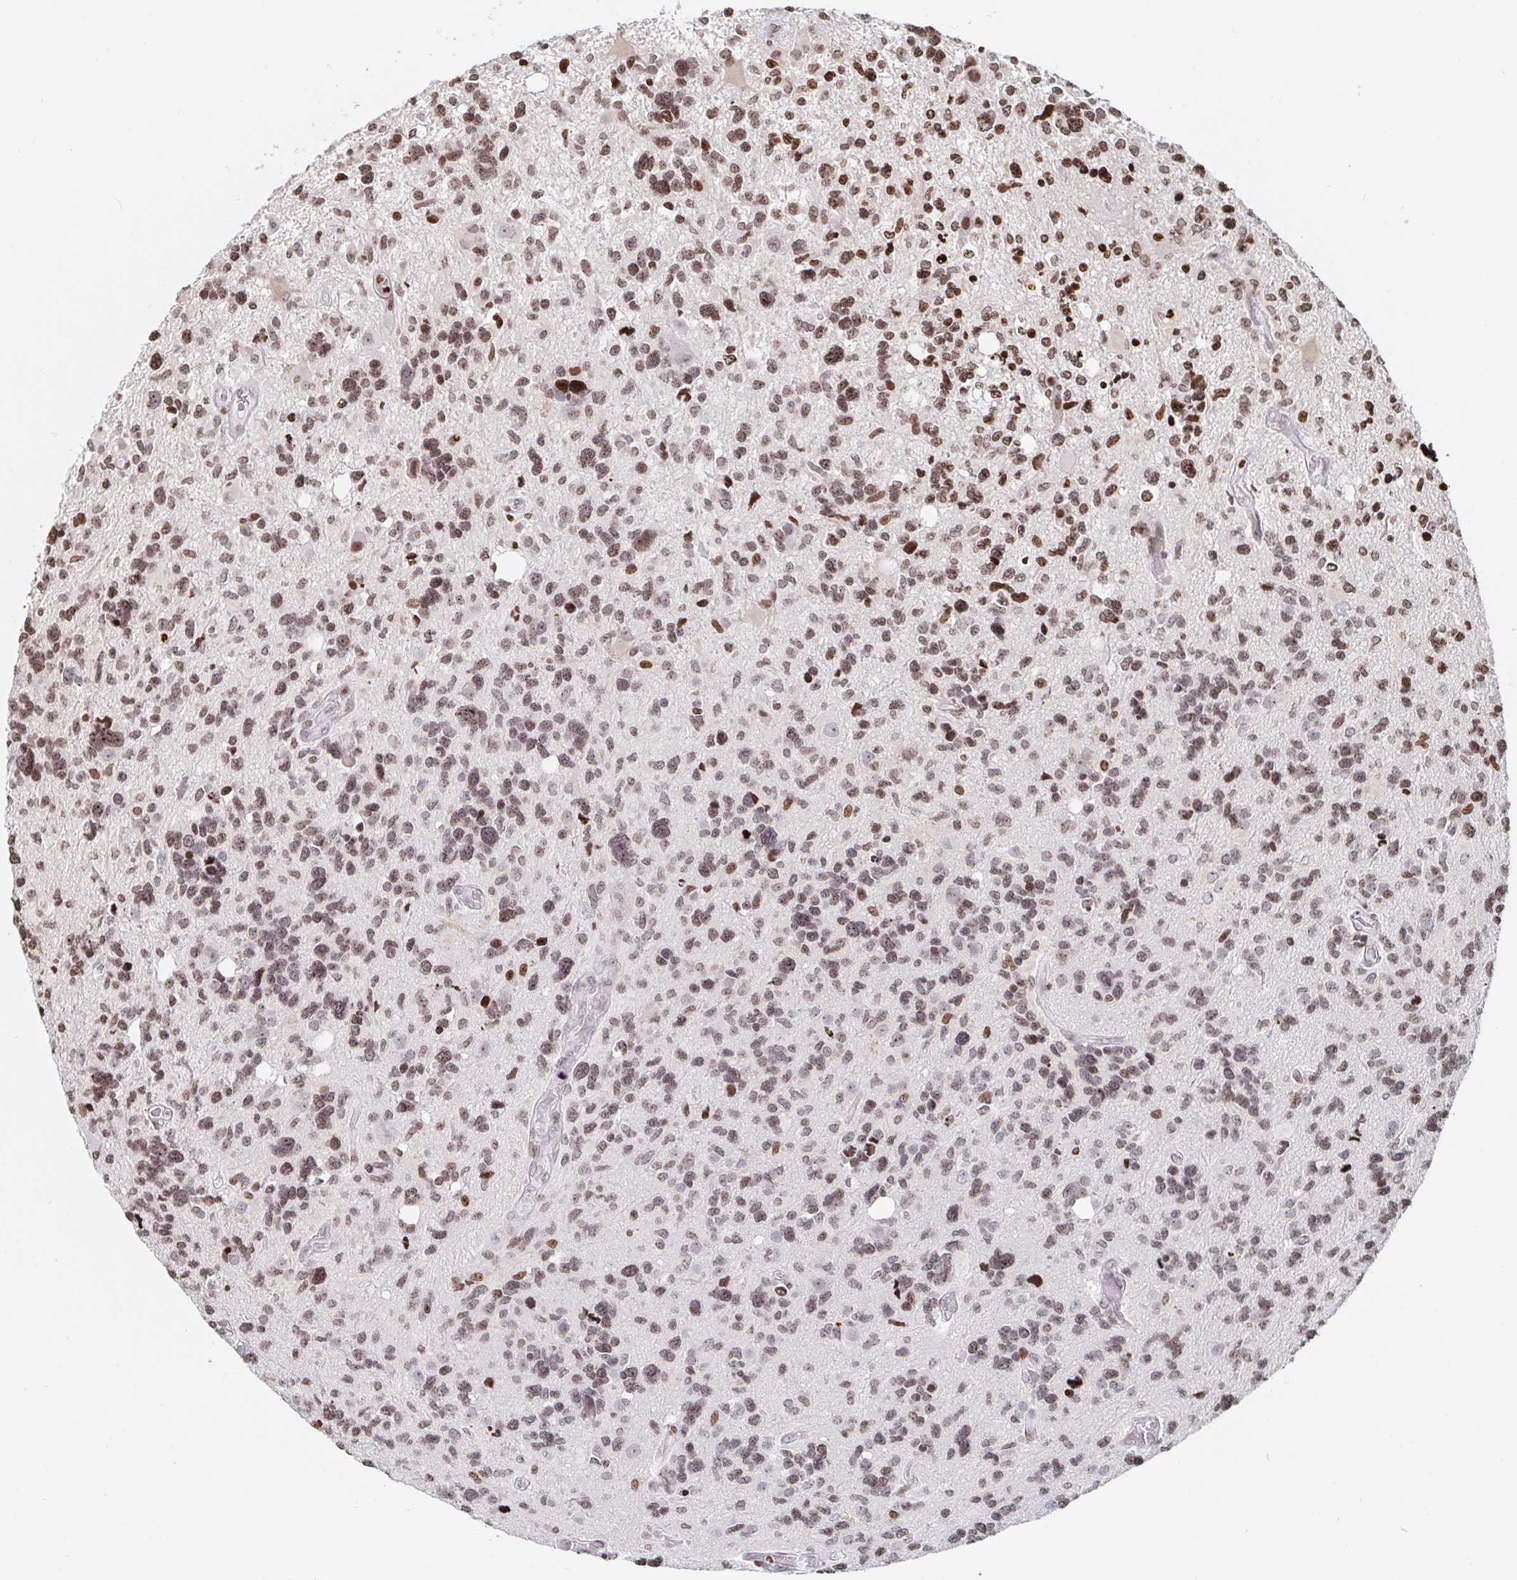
{"staining": {"intensity": "moderate", "quantity": ">75%", "location": "nuclear"}, "tissue": "glioma", "cell_type": "Tumor cells", "image_type": "cancer", "snomed": [{"axis": "morphology", "description": "Glioma, malignant, High grade"}, {"axis": "topography", "description": "Brain"}], "caption": "Moderate nuclear staining is seen in approximately >75% of tumor cells in malignant glioma (high-grade).", "gene": "HOXC10", "patient": {"sex": "male", "age": 49}}